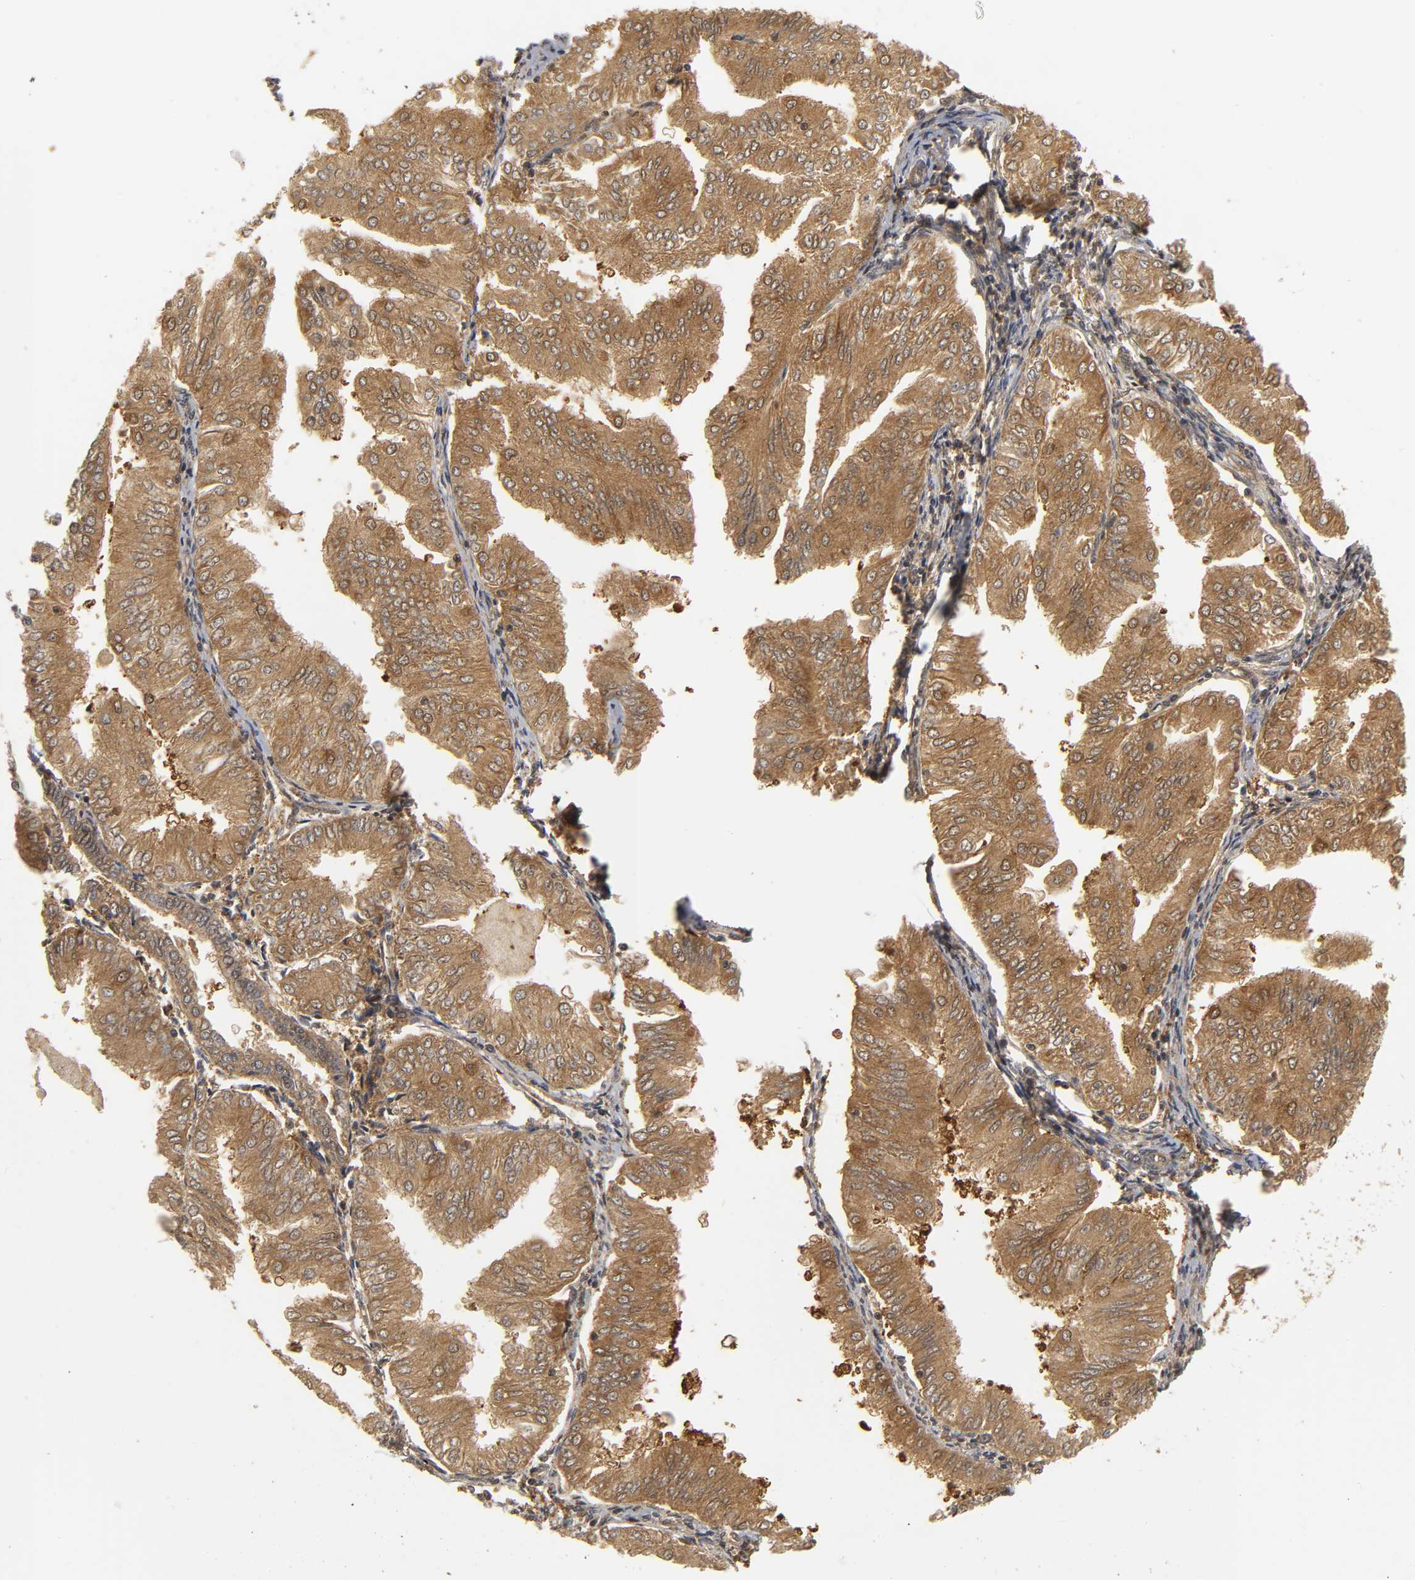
{"staining": {"intensity": "moderate", "quantity": ">75%", "location": "cytoplasmic/membranous"}, "tissue": "endometrial cancer", "cell_type": "Tumor cells", "image_type": "cancer", "snomed": [{"axis": "morphology", "description": "Adenocarcinoma, NOS"}, {"axis": "topography", "description": "Endometrium"}], "caption": "The photomicrograph displays staining of adenocarcinoma (endometrial), revealing moderate cytoplasmic/membranous protein staining (brown color) within tumor cells. The staining was performed using DAB, with brown indicating positive protein expression. Nuclei are stained blue with hematoxylin.", "gene": "PARK7", "patient": {"sex": "female", "age": 53}}